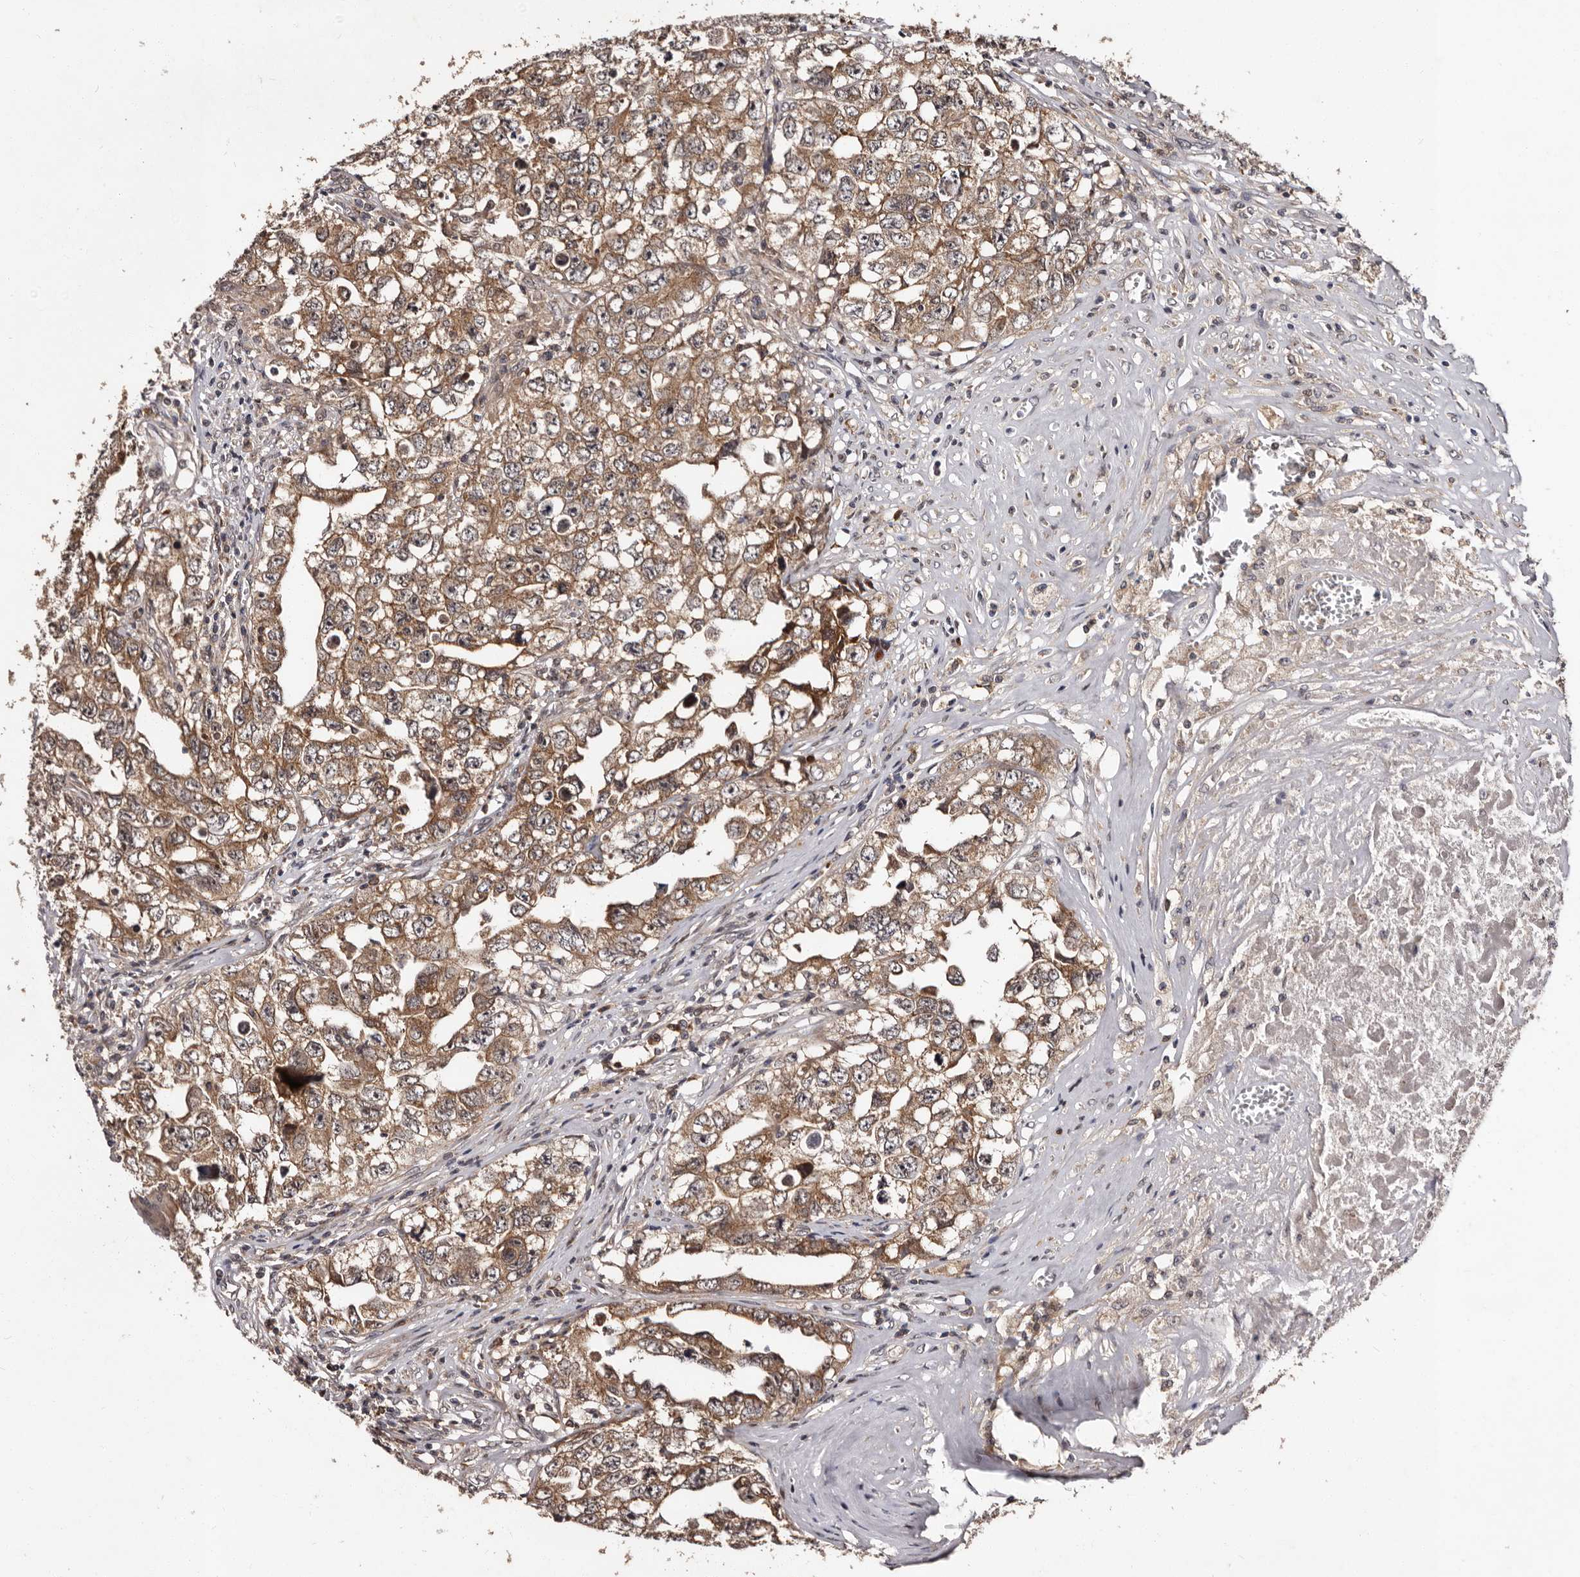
{"staining": {"intensity": "moderate", "quantity": ">75%", "location": "cytoplasmic/membranous"}, "tissue": "testis cancer", "cell_type": "Tumor cells", "image_type": "cancer", "snomed": [{"axis": "morphology", "description": "Seminoma, NOS"}, {"axis": "morphology", "description": "Carcinoma, Embryonal, NOS"}, {"axis": "topography", "description": "Testis"}], "caption": "This is a histology image of immunohistochemistry staining of embryonal carcinoma (testis), which shows moderate positivity in the cytoplasmic/membranous of tumor cells.", "gene": "MKRN3", "patient": {"sex": "male", "age": 43}}